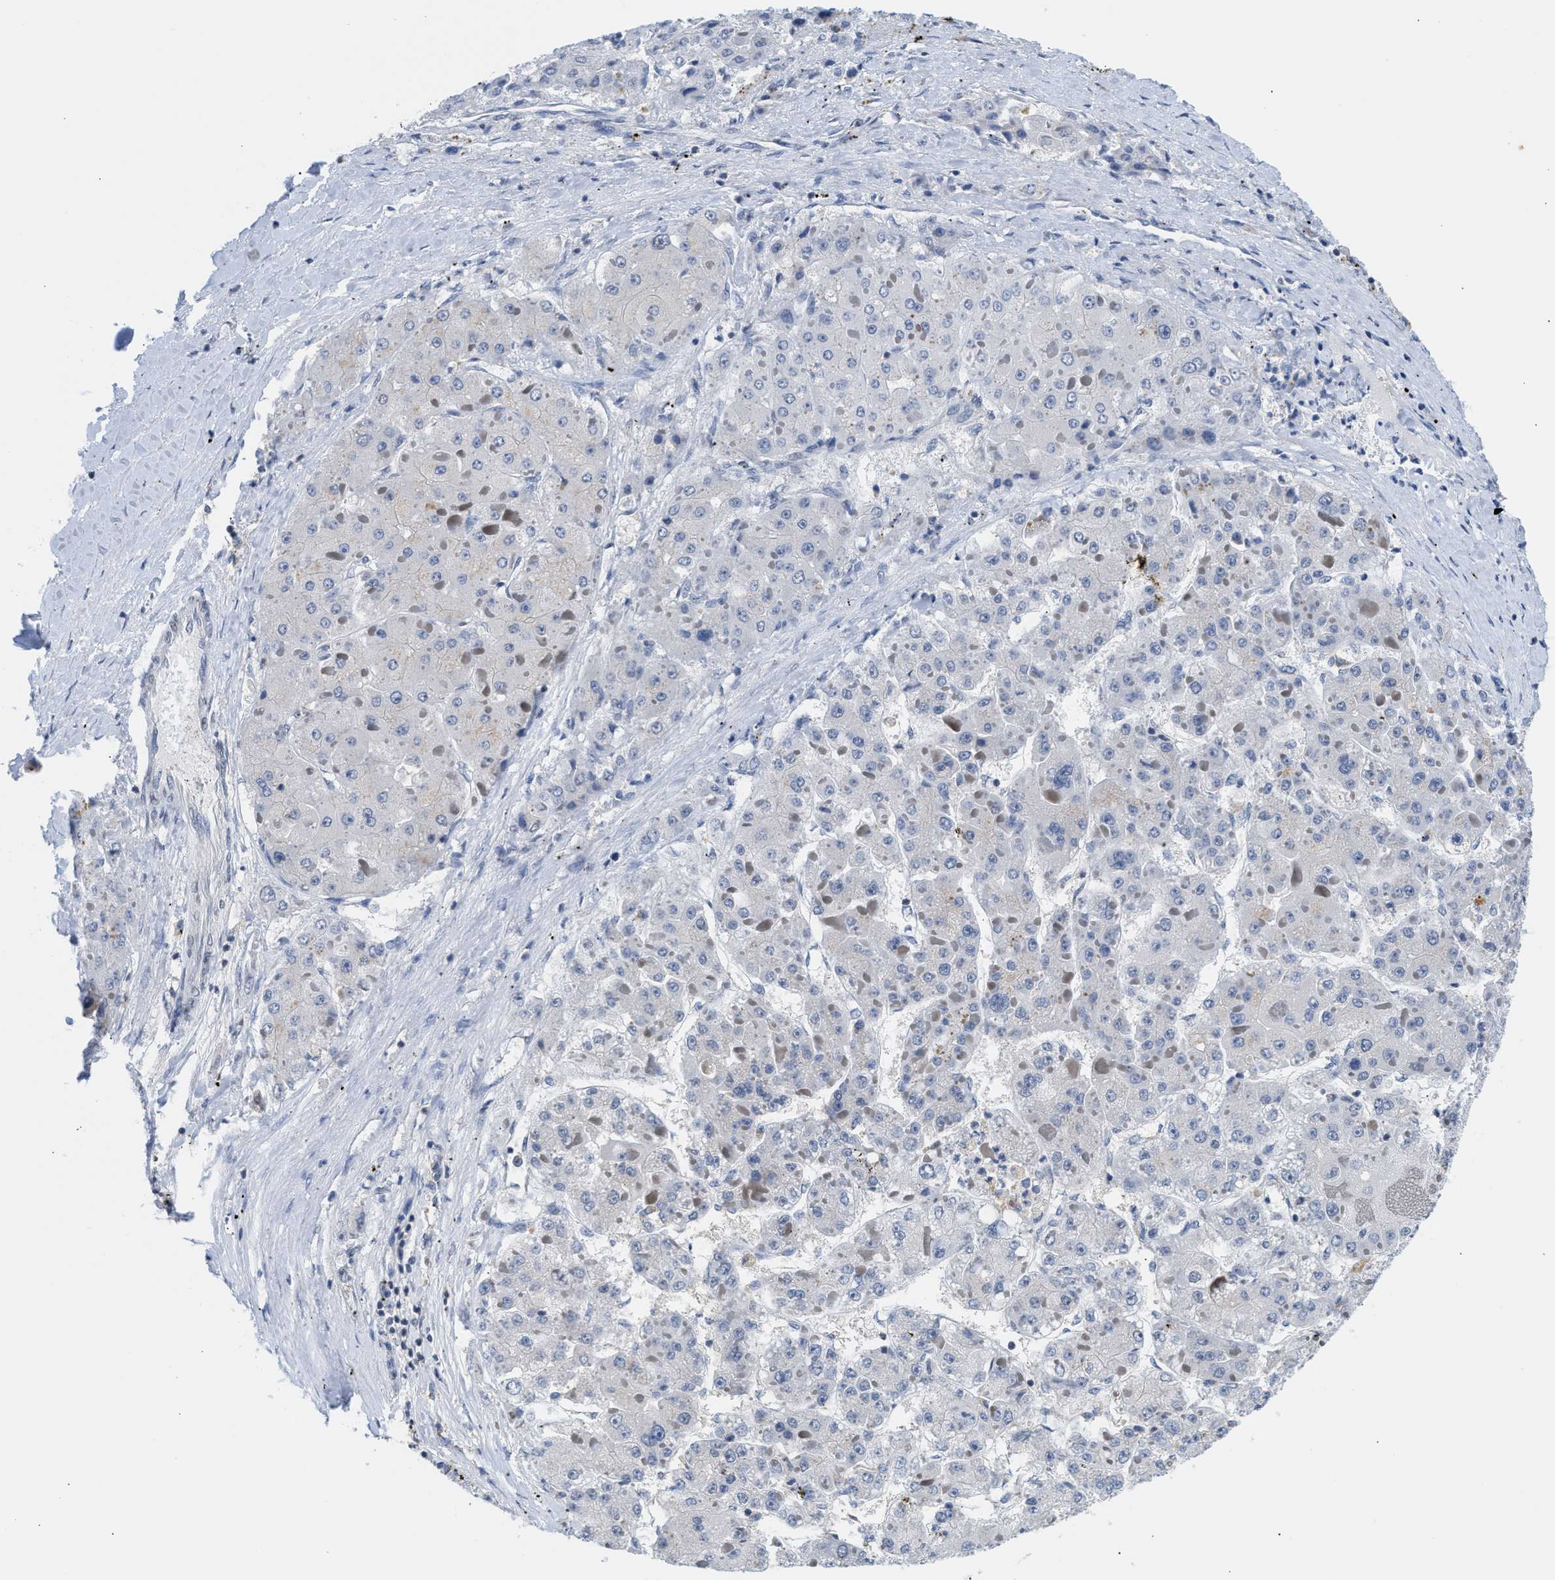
{"staining": {"intensity": "negative", "quantity": "none", "location": "none"}, "tissue": "liver cancer", "cell_type": "Tumor cells", "image_type": "cancer", "snomed": [{"axis": "morphology", "description": "Carcinoma, Hepatocellular, NOS"}, {"axis": "topography", "description": "Liver"}], "caption": "A photomicrograph of hepatocellular carcinoma (liver) stained for a protein reveals no brown staining in tumor cells.", "gene": "PPM1L", "patient": {"sex": "female", "age": 73}}